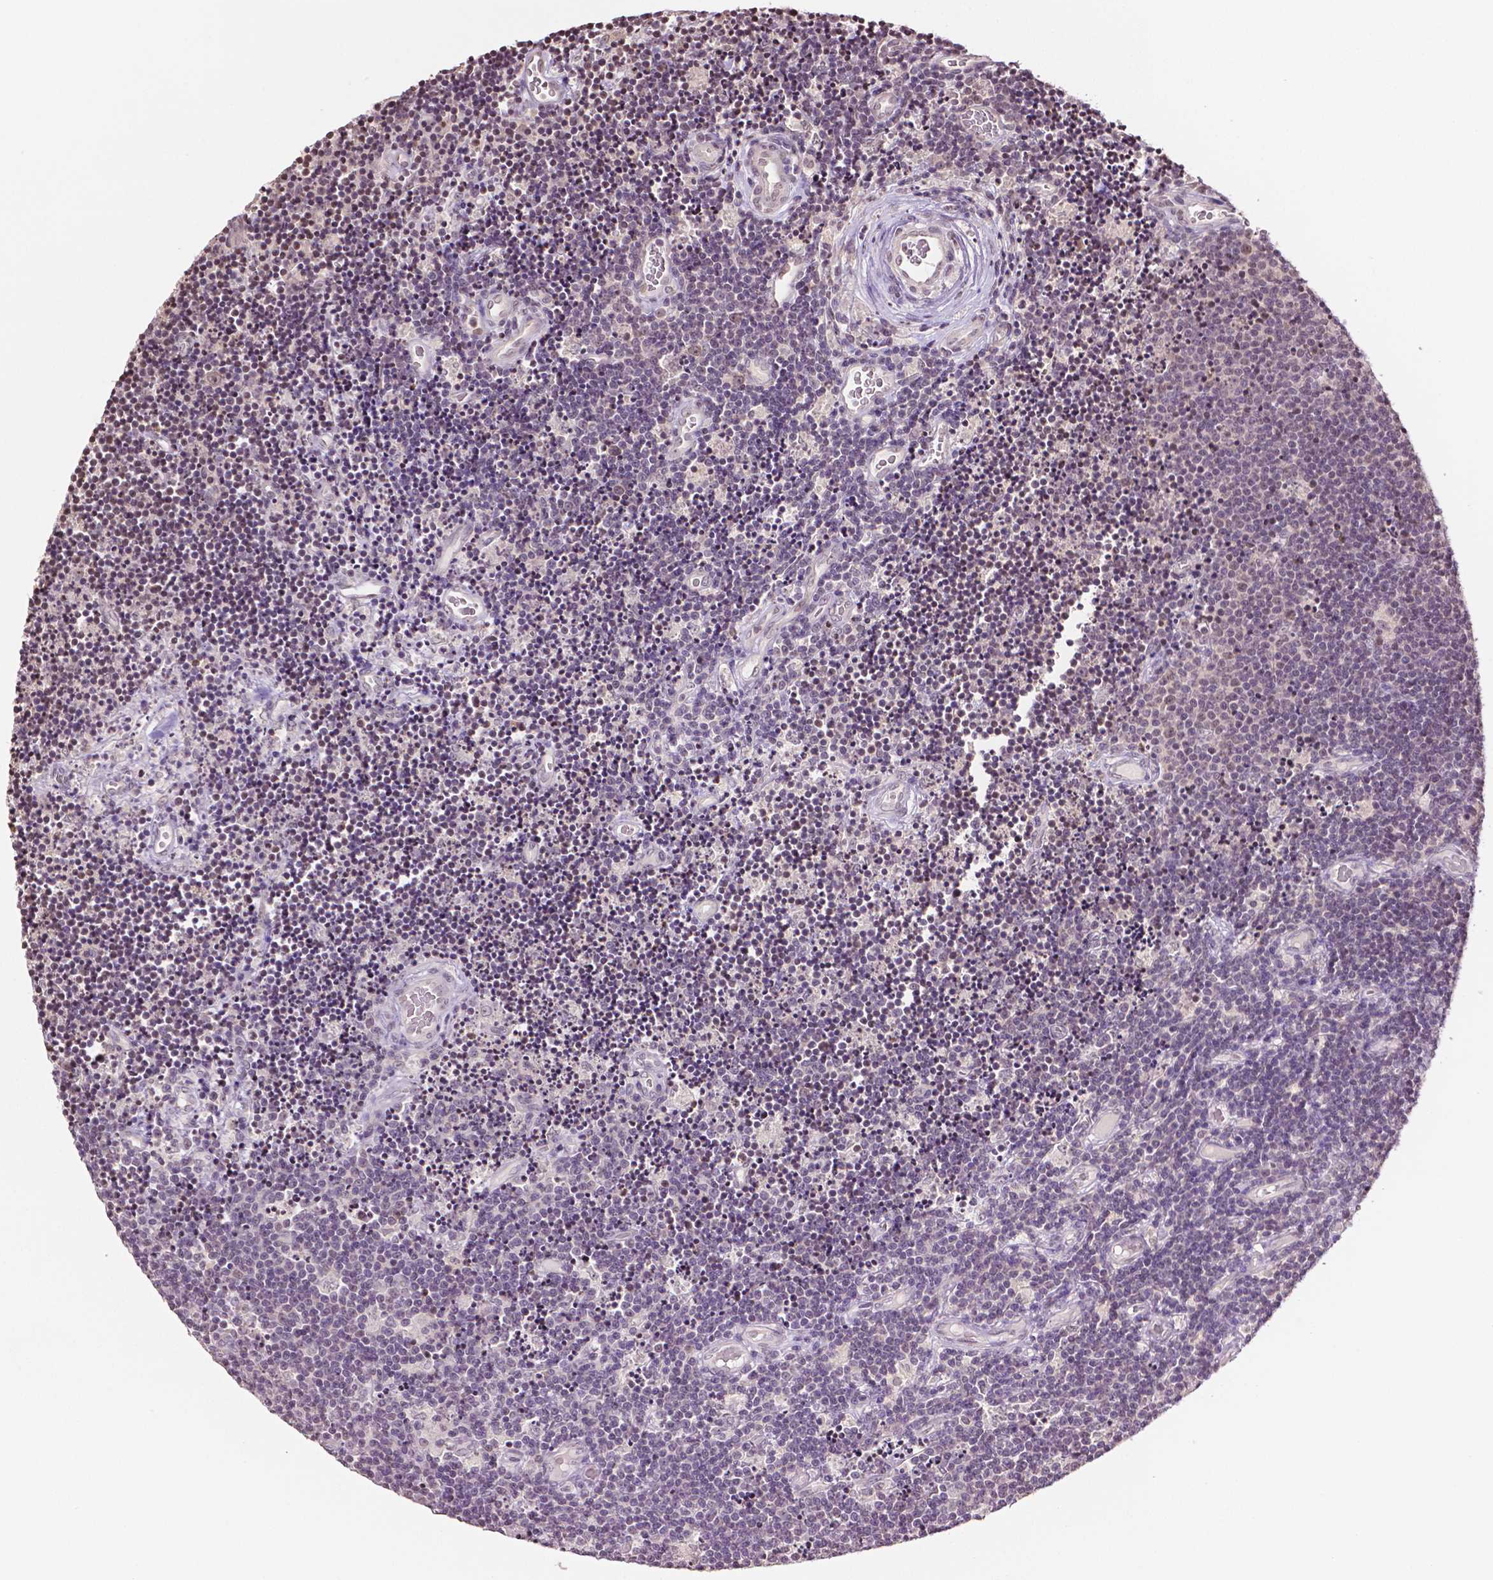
{"staining": {"intensity": "weak", "quantity": "<25%", "location": "nuclear"}, "tissue": "lymphoma", "cell_type": "Tumor cells", "image_type": "cancer", "snomed": [{"axis": "morphology", "description": "Malignant lymphoma, non-Hodgkin's type, Low grade"}, {"axis": "topography", "description": "Brain"}], "caption": "Tumor cells are negative for protein expression in human malignant lymphoma, non-Hodgkin's type (low-grade).", "gene": "DEK", "patient": {"sex": "female", "age": 66}}